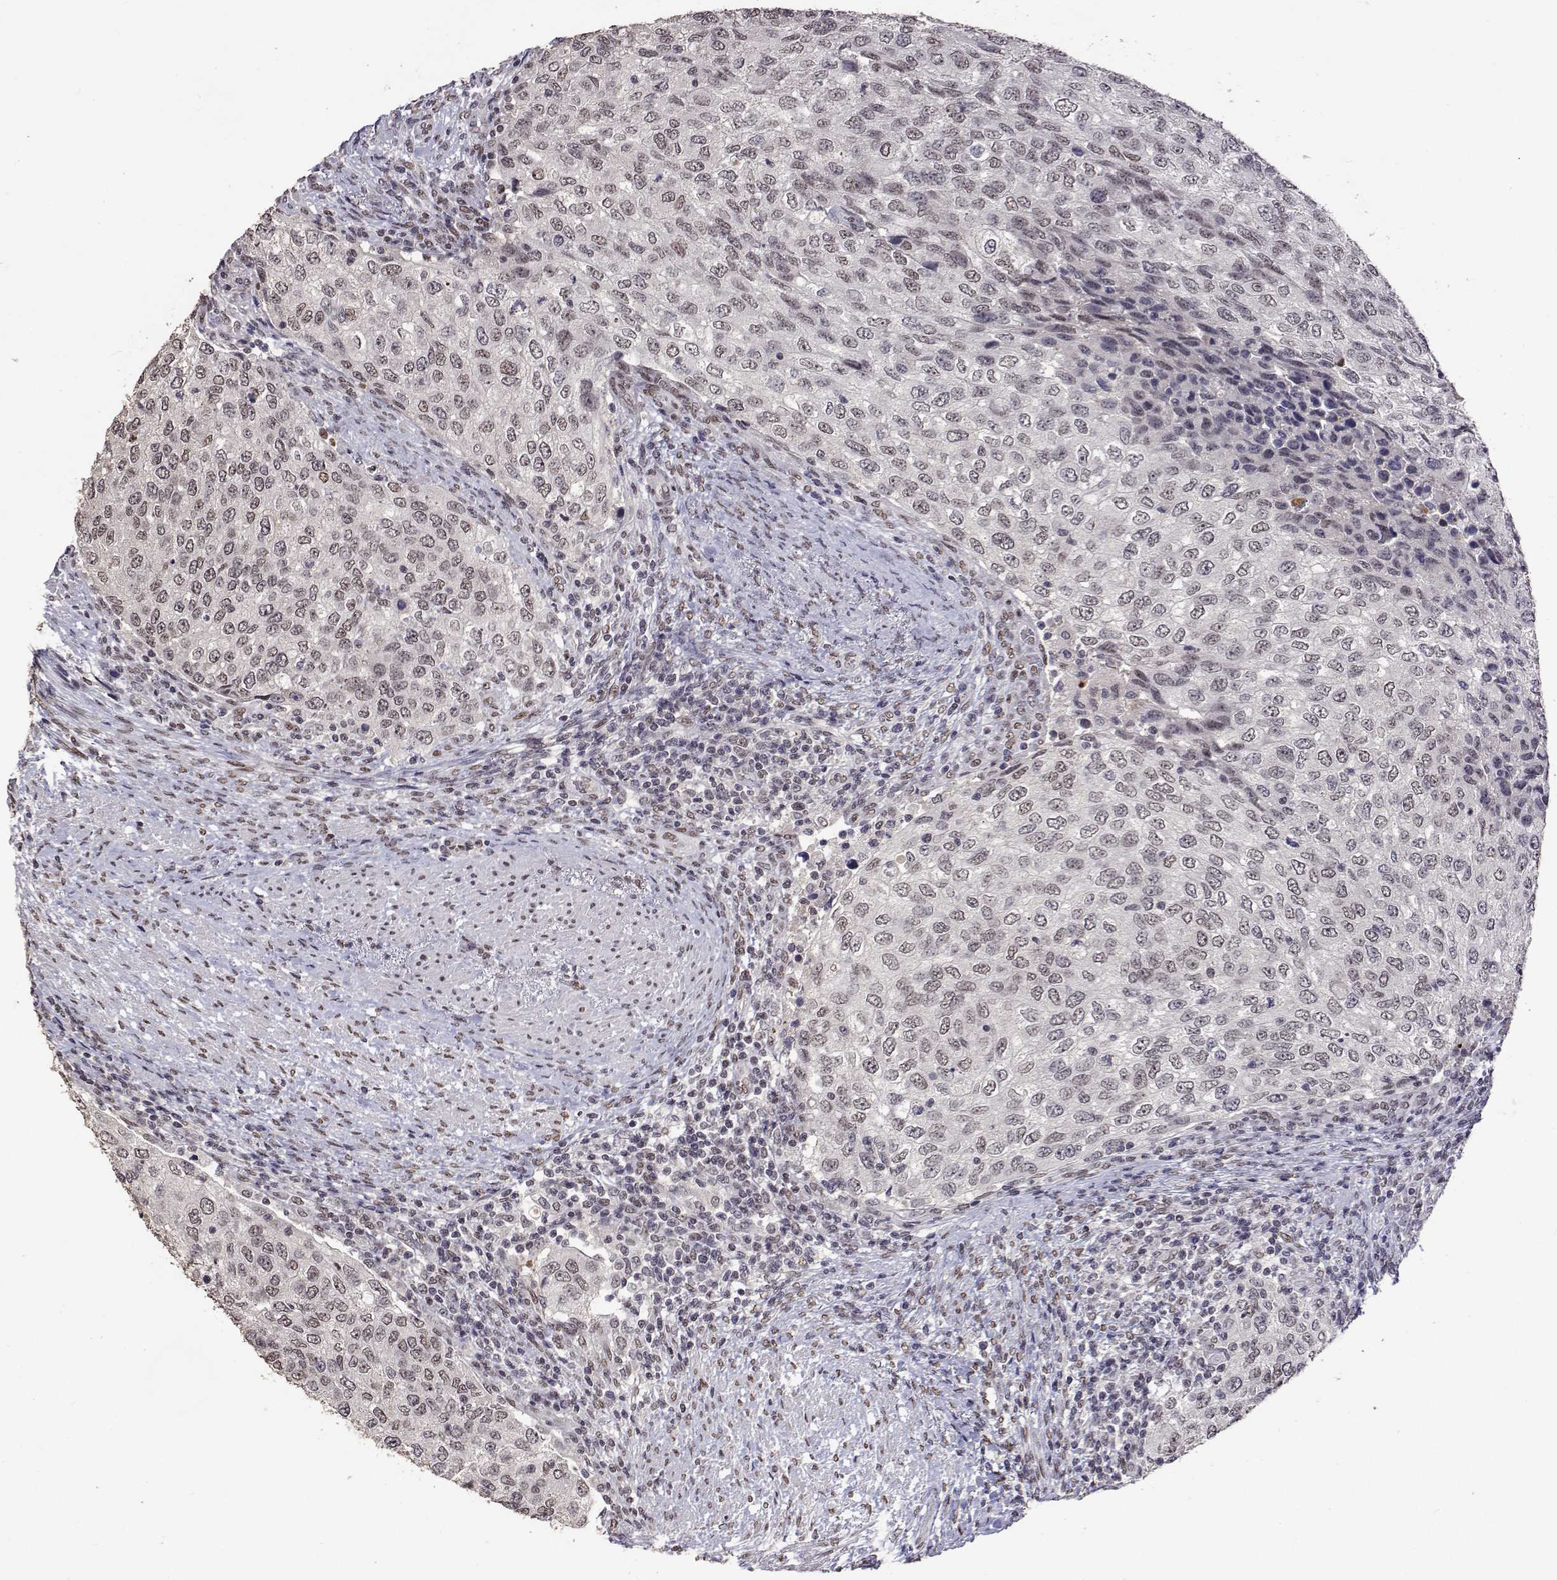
{"staining": {"intensity": "moderate", "quantity": ">75%", "location": "nuclear"}, "tissue": "urothelial cancer", "cell_type": "Tumor cells", "image_type": "cancer", "snomed": [{"axis": "morphology", "description": "Urothelial carcinoma, High grade"}, {"axis": "topography", "description": "Urinary bladder"}], "caption": "There is medium levels of moderate nuclear positivity in tumor cells of urothelial cancer, as demonstrated by immunohistochemical staining (brown color).", "gene": "HNRNPA0", "patient": {"sex": "female", "age": 78}}